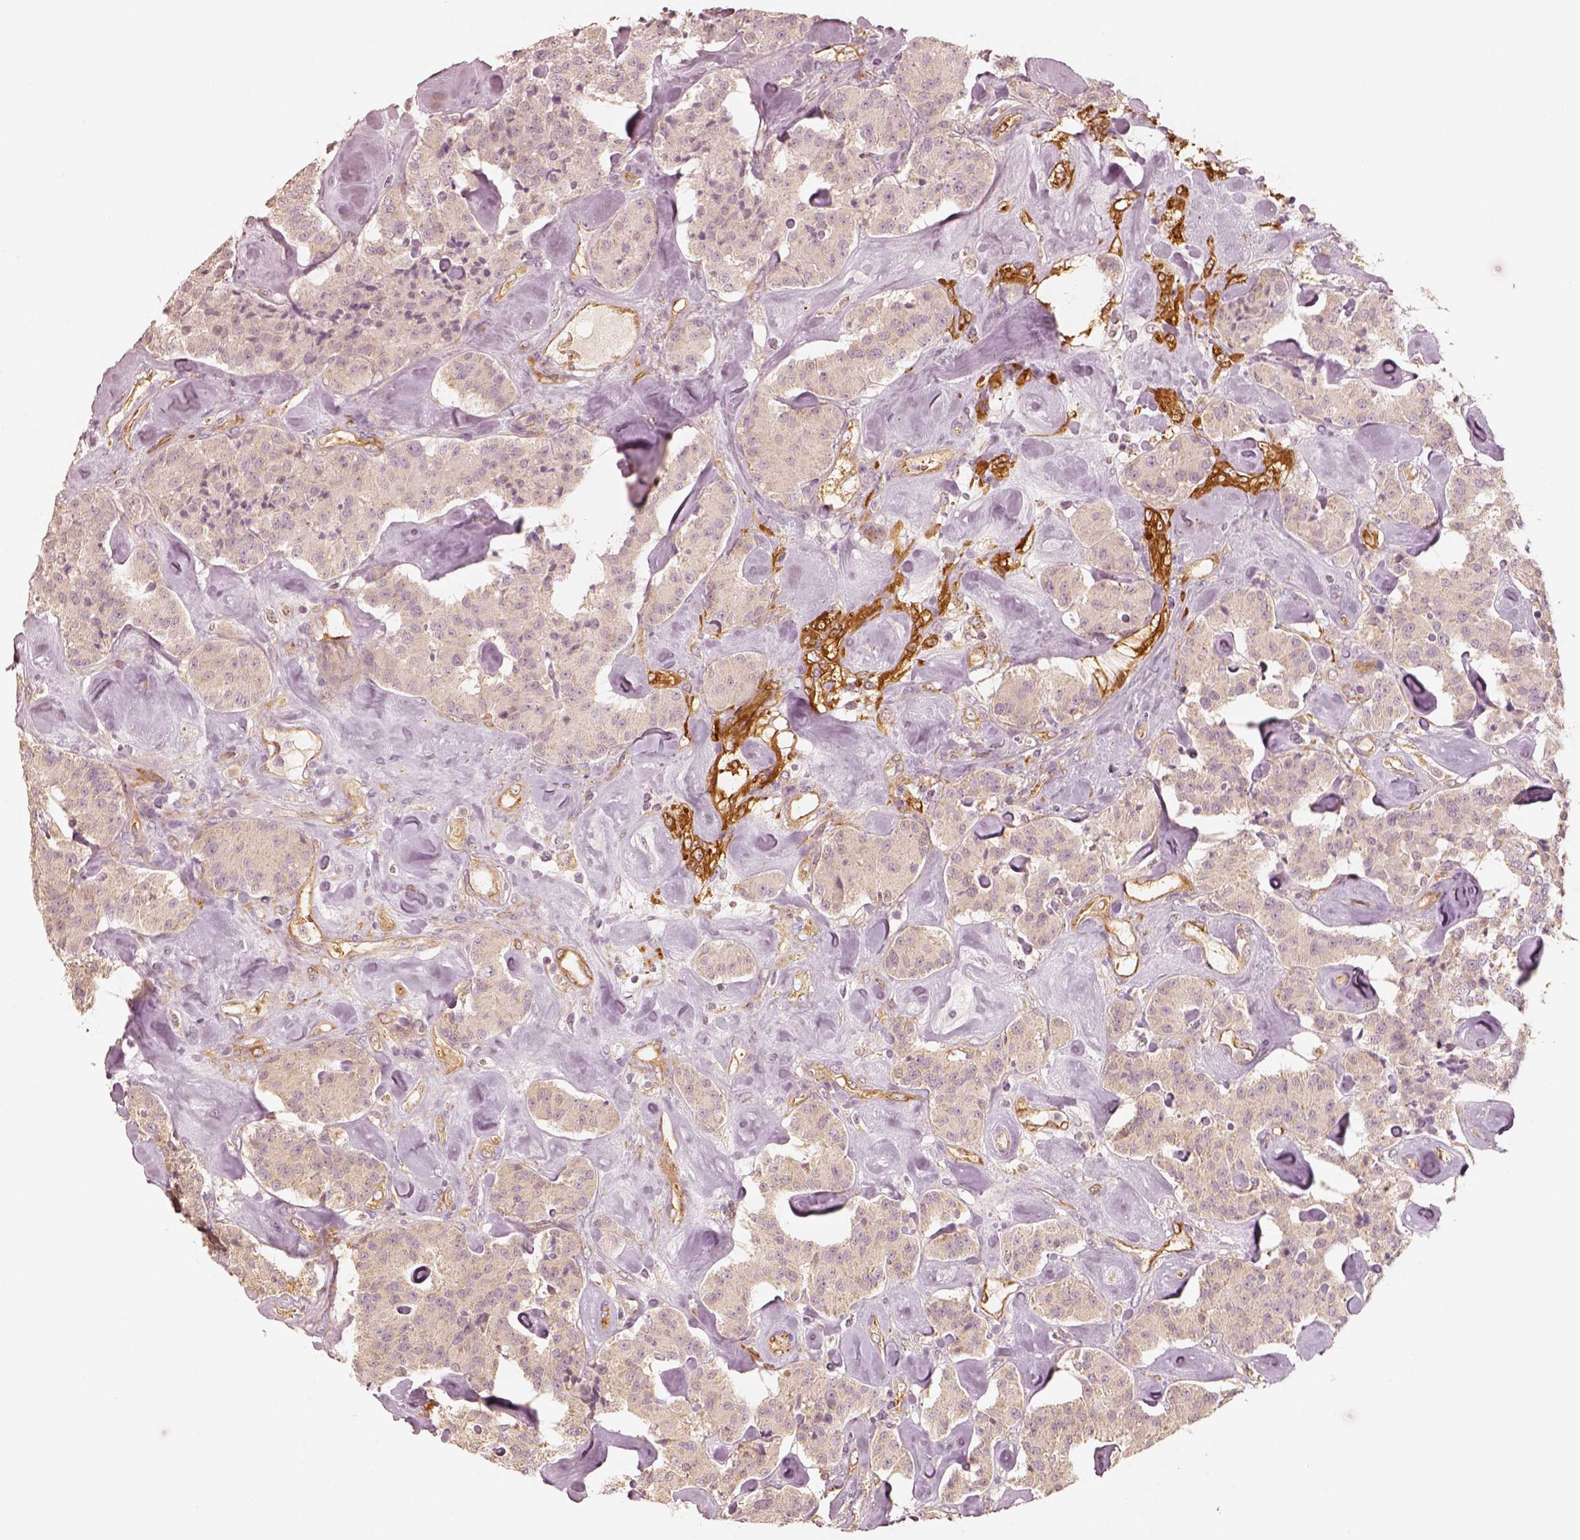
{"staining": {"intensity": "negative", "quantity": "none", "location": "none"}, "tissue": "carcinoid", "cell_type": "Tumor cells", "image_type": "cancer", "snomed": [{"axis": "morphology", "description": "Carcinoid, malignant, NOS"}, {"axis": "topography", "description": "Pancreas"}], "caption": "Tumor cells are negative for brown protein staining in carcinoid. The staining is performed using DAB brown chromogen with nuclei counter-stained in using hematoxylin.", "gene": "FSCN1", "patient": {"sex": "male", "age": 41}}